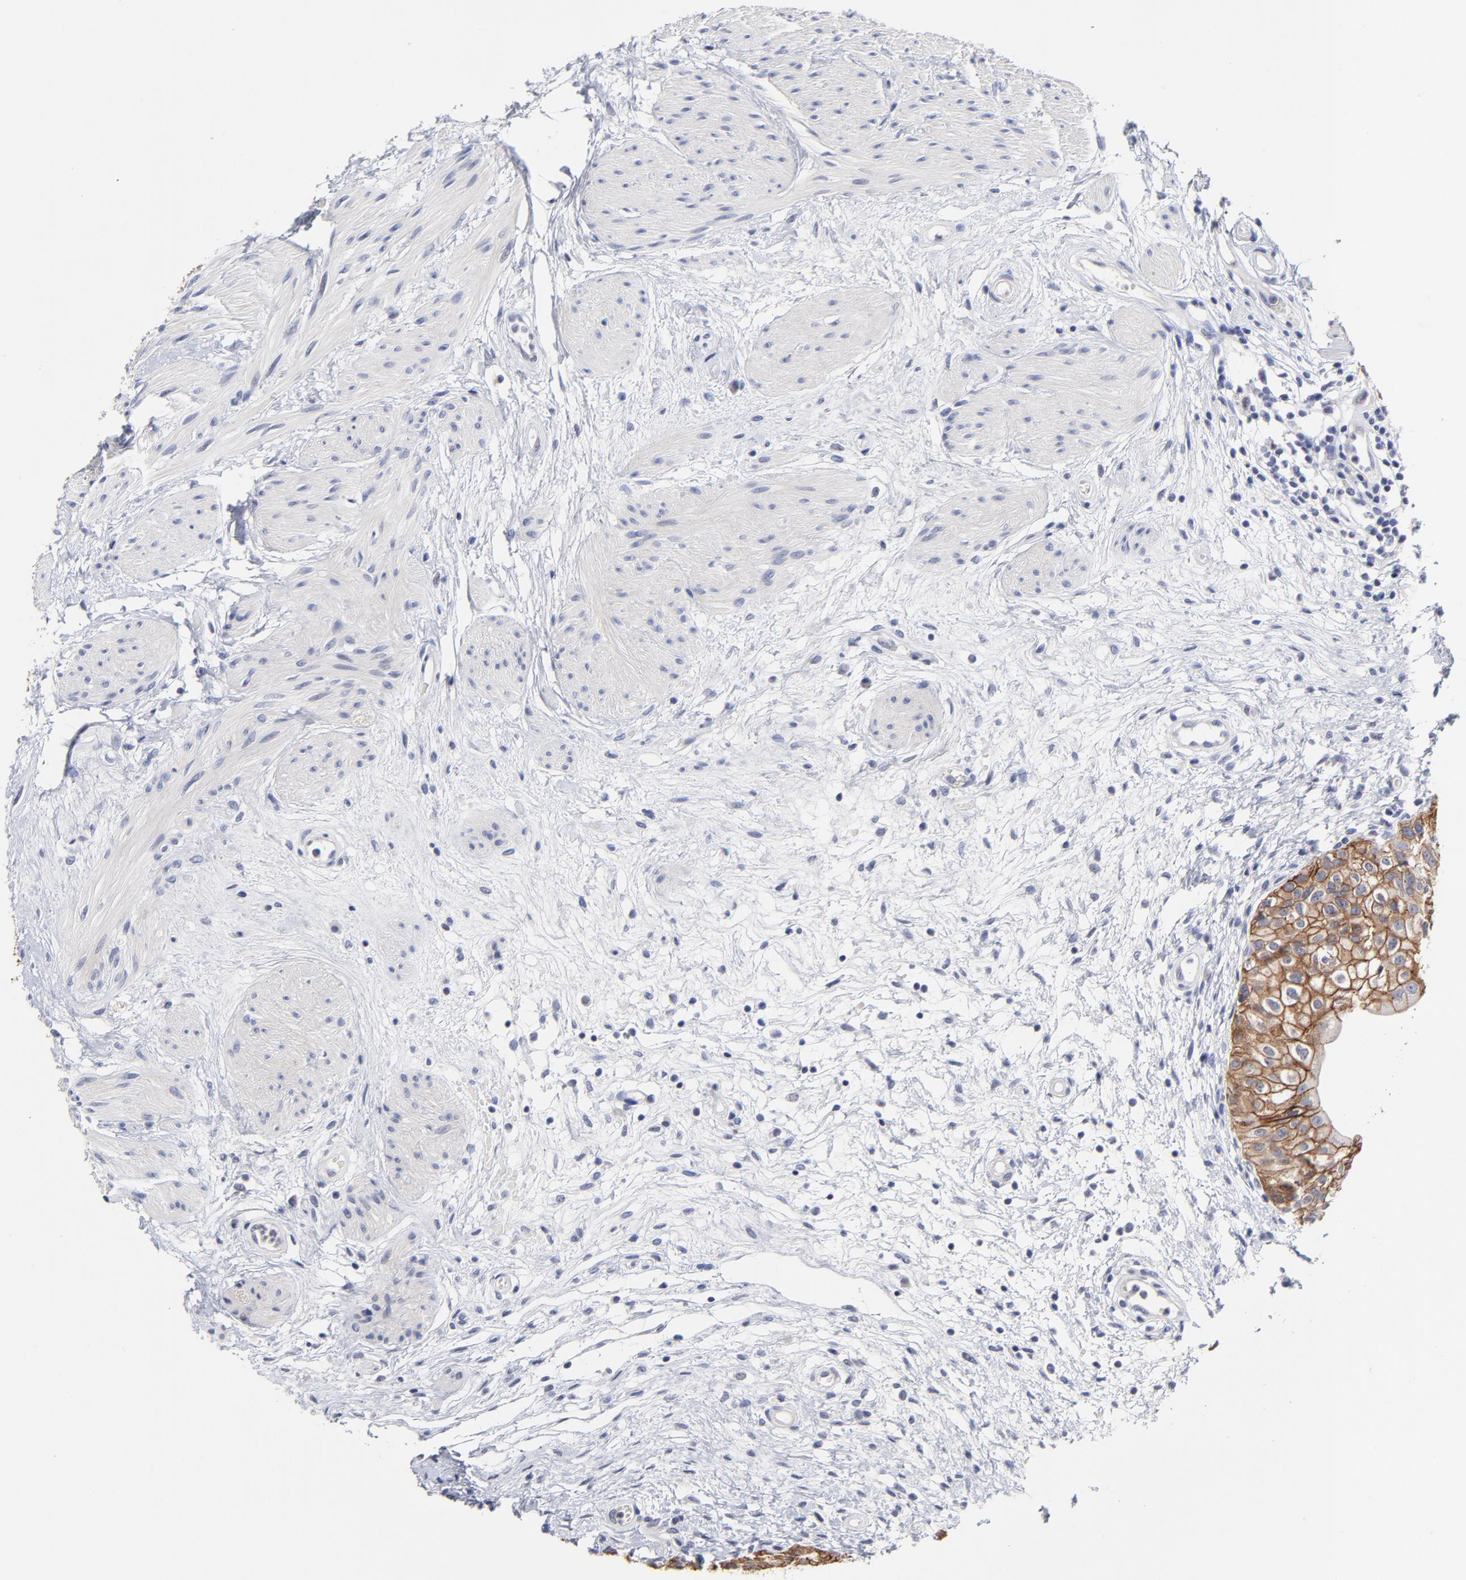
{"staining": {"intensity": "strong", "quantity": ">75%", "location": "cytoplasmic/membranous"}, "tissue": "urinary bladder", "cell_type": "Urothelial cells", "image_type": "normal", "snomed": [{"axis": "morphology", "description": "Normal tissue, NOS"}, {"axis": "topography", "description": "Urinary bladder"}], "caption": "DAB (3,3'-diaminobenzidine) immunohistochemical staining of benign human urinary bladder demonstrates strong cytoplasmic/membranous protein positivity in about >75% of urothelial cells.", "gene": "CXADR", "patient": {"sex": "female", "age": 55}}